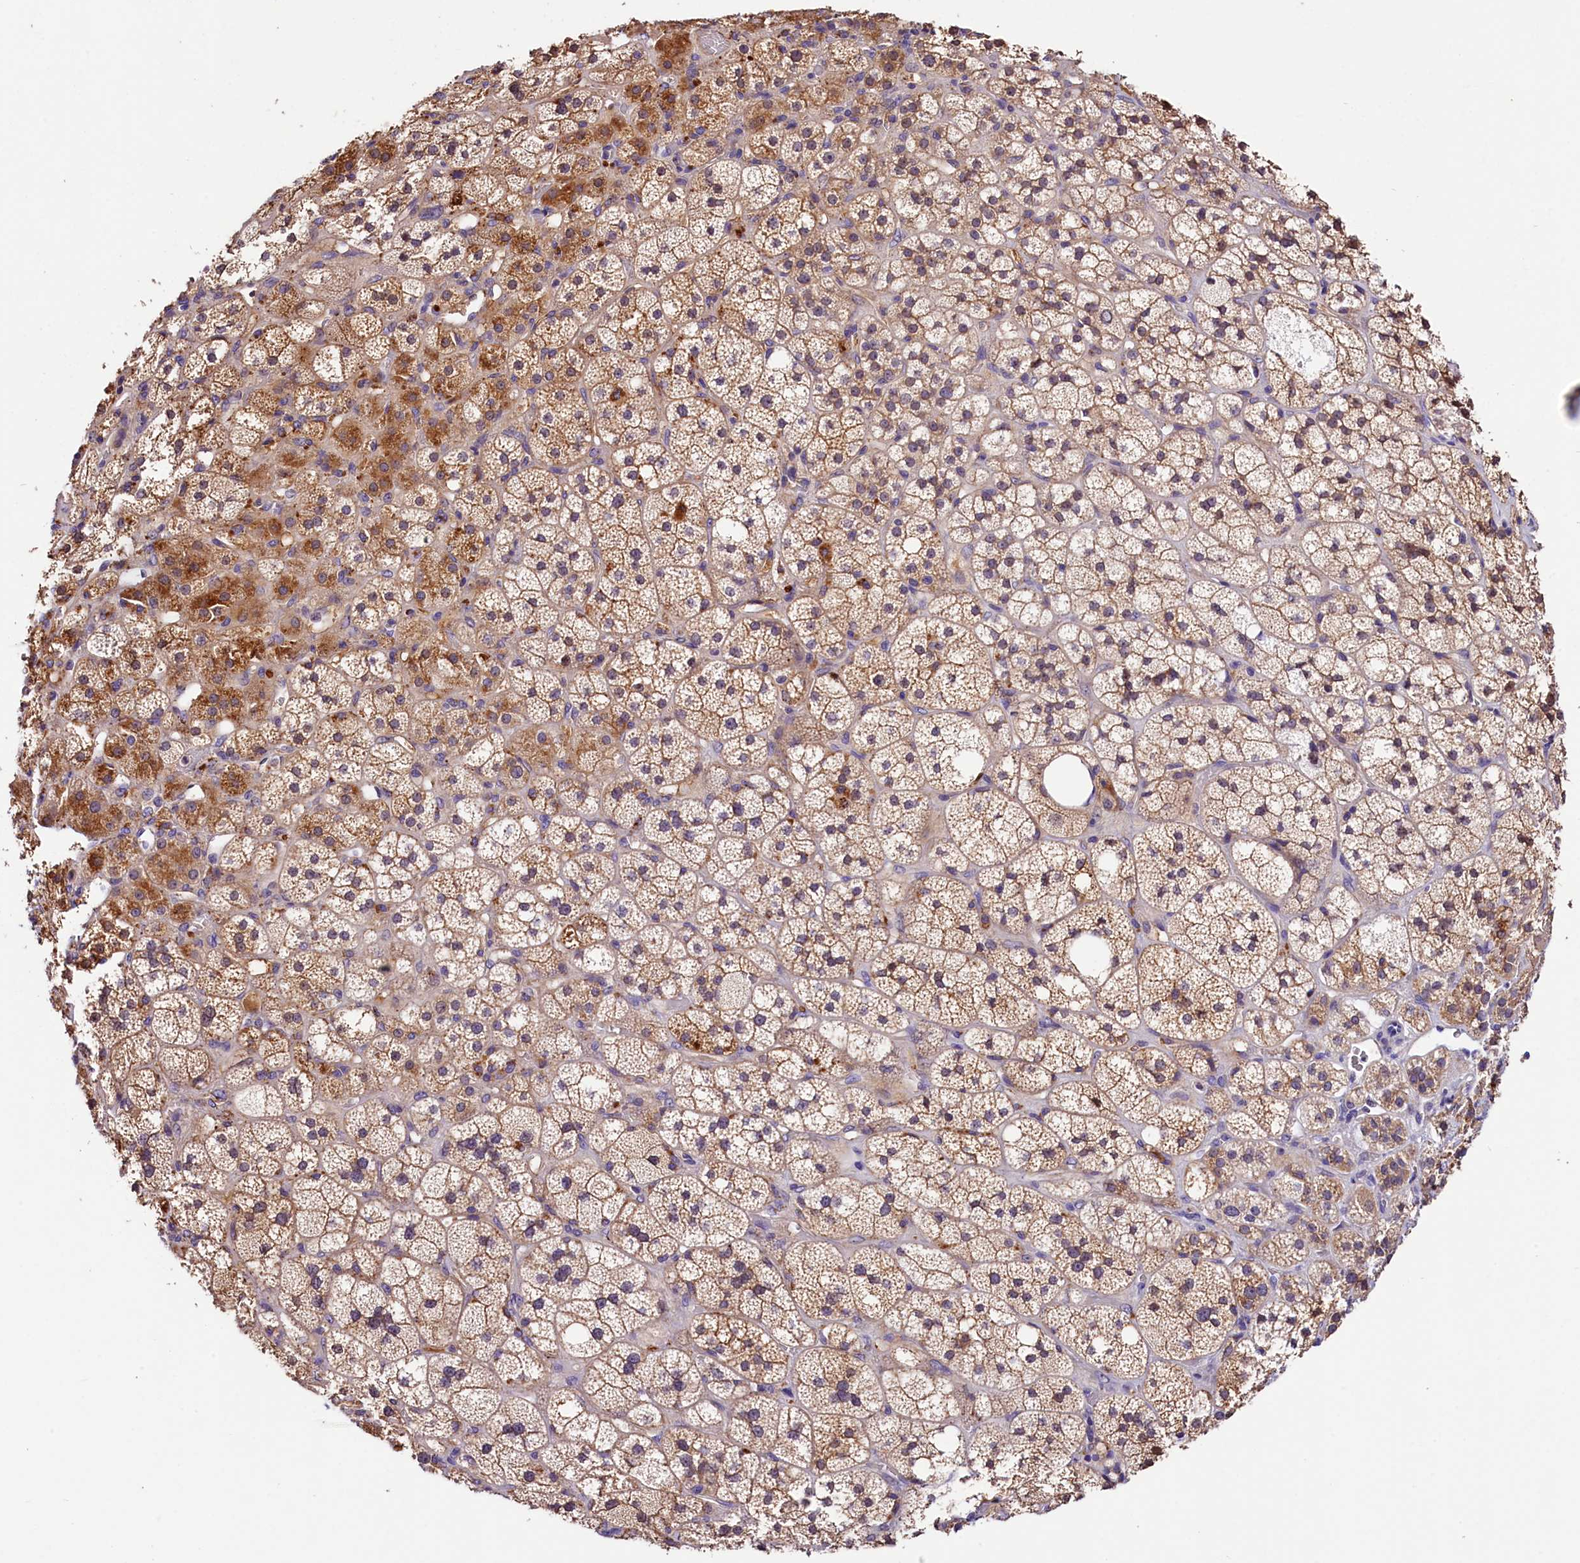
{"staining": {"intensity": "moderate", "quantity": ">75%", "location": "cytoplasmic/membranous"}, "tissue": "adrenal gland", "cell_type": "Glandular cells", "image_type": "normal", "snomed": [{"axis": "morphology", "description": "Normal tissue, NOS"}, {"axis": "topography", "description": "Adrenal gland"}], "caption": "Glandular cells display moderate cytoplasmic/membranous positivity in about >75% of cells in benign adrenal gland. The protein of interest is shown in brown color, while the nuclei are stained blue.", "gene": "ARMC6", "patient": {"sex": "male", "age": 61}}